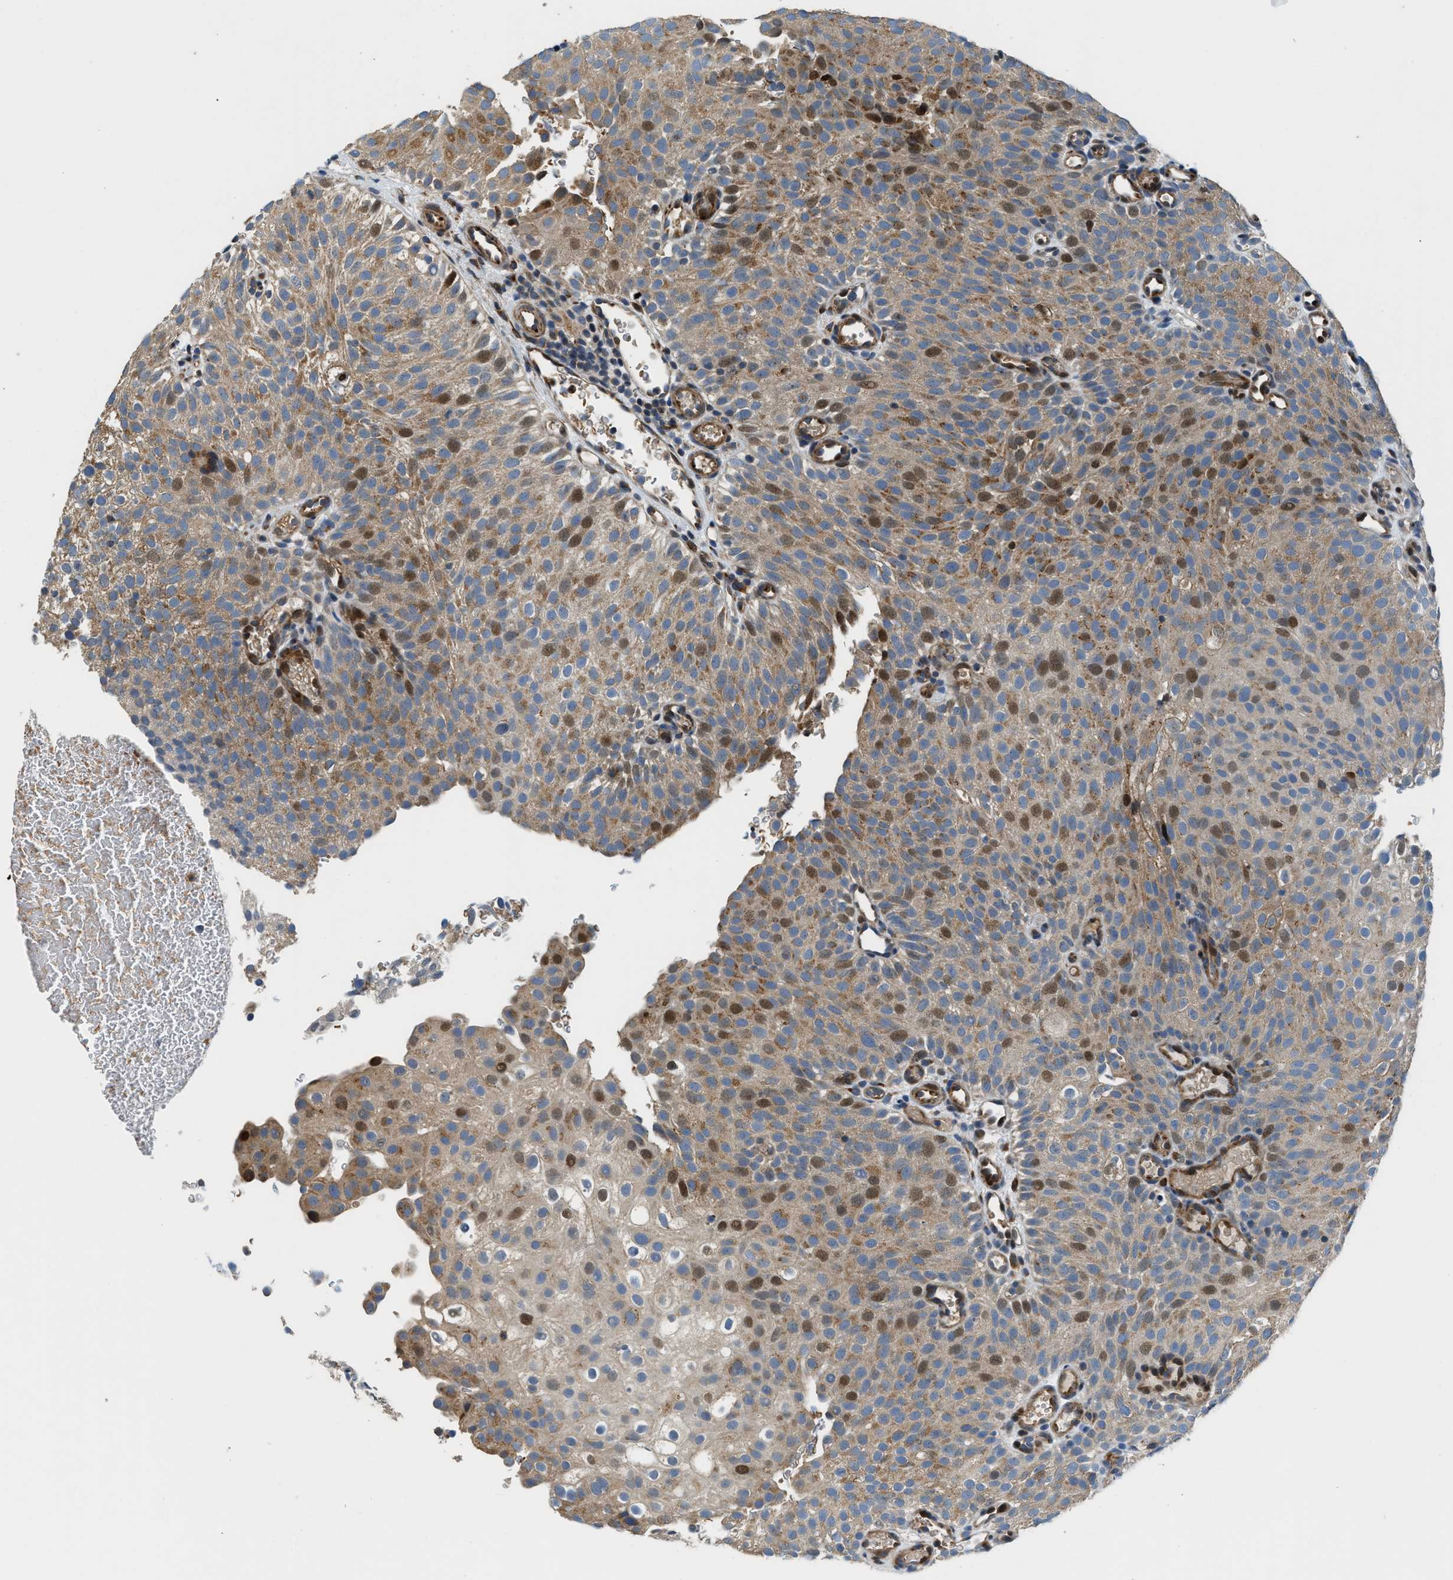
{"staining": {"intensity": "moderate", "quantity": "25%-75%", "location": "cytoplasmic/membranous,nuclear"}, "tissue": "urothelial cancer", "cell_type": "Tumor cells", "image_type": "cancer", "snomed": [{"axis": "morphology", "description": "Urothelial carcinoma, Low grade"}, {"axis": "topography", "description": "Urinary bladder"}], "caption": "Tumor cells exhibit medium levels of moderate cytoplasmic/membranous and nuclear positivity in about 25%-75% of cells in urothelial cancer. (DAB = brown stain, brightfield microscopy at high magnification).", "gene": "FUT8", "patient": {"sex": "male", "age": 78}}